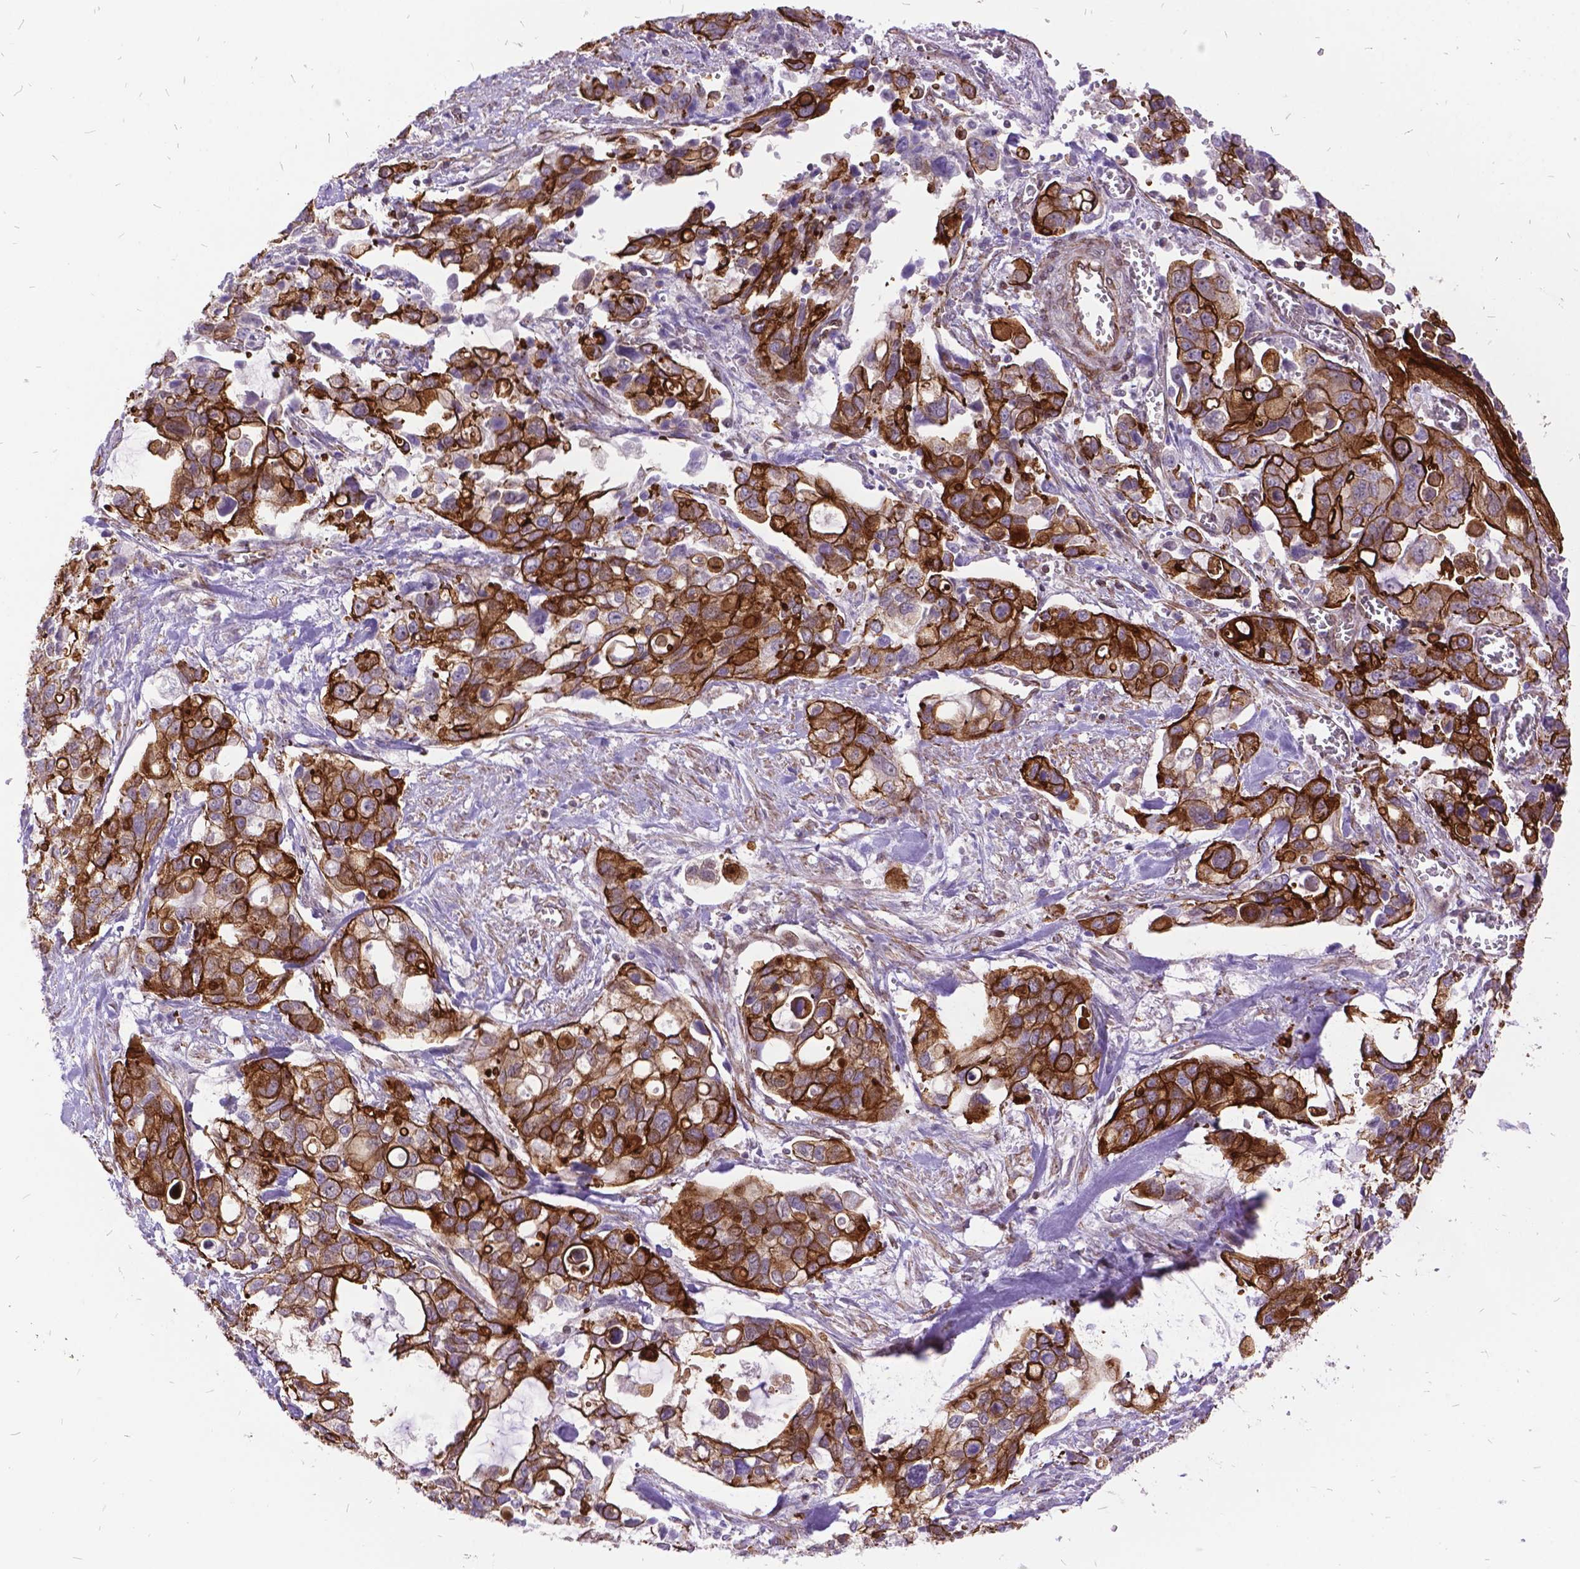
{"staining": {"intensity": "moderate", "quantity": ">75%", "location": "cytoplasmic/membranous"}, "tissue": "stomach cancer", "cell_type": "Tumor cells", "image_type": "cancer", "snomed": [{"axis": "morphology", "description": "Adenocarcinoma, NOS"}, {"axis": "topography", "description": "Stomach, upper"}], "caption": "Immunohistochemical staining of stomach cancer exhibits medium levels of moderate cytoplasmic/membranous staining in about >75% of tumor cells.", "gene": "GRB7", "patient": {"sex": "female", "age": 81}}